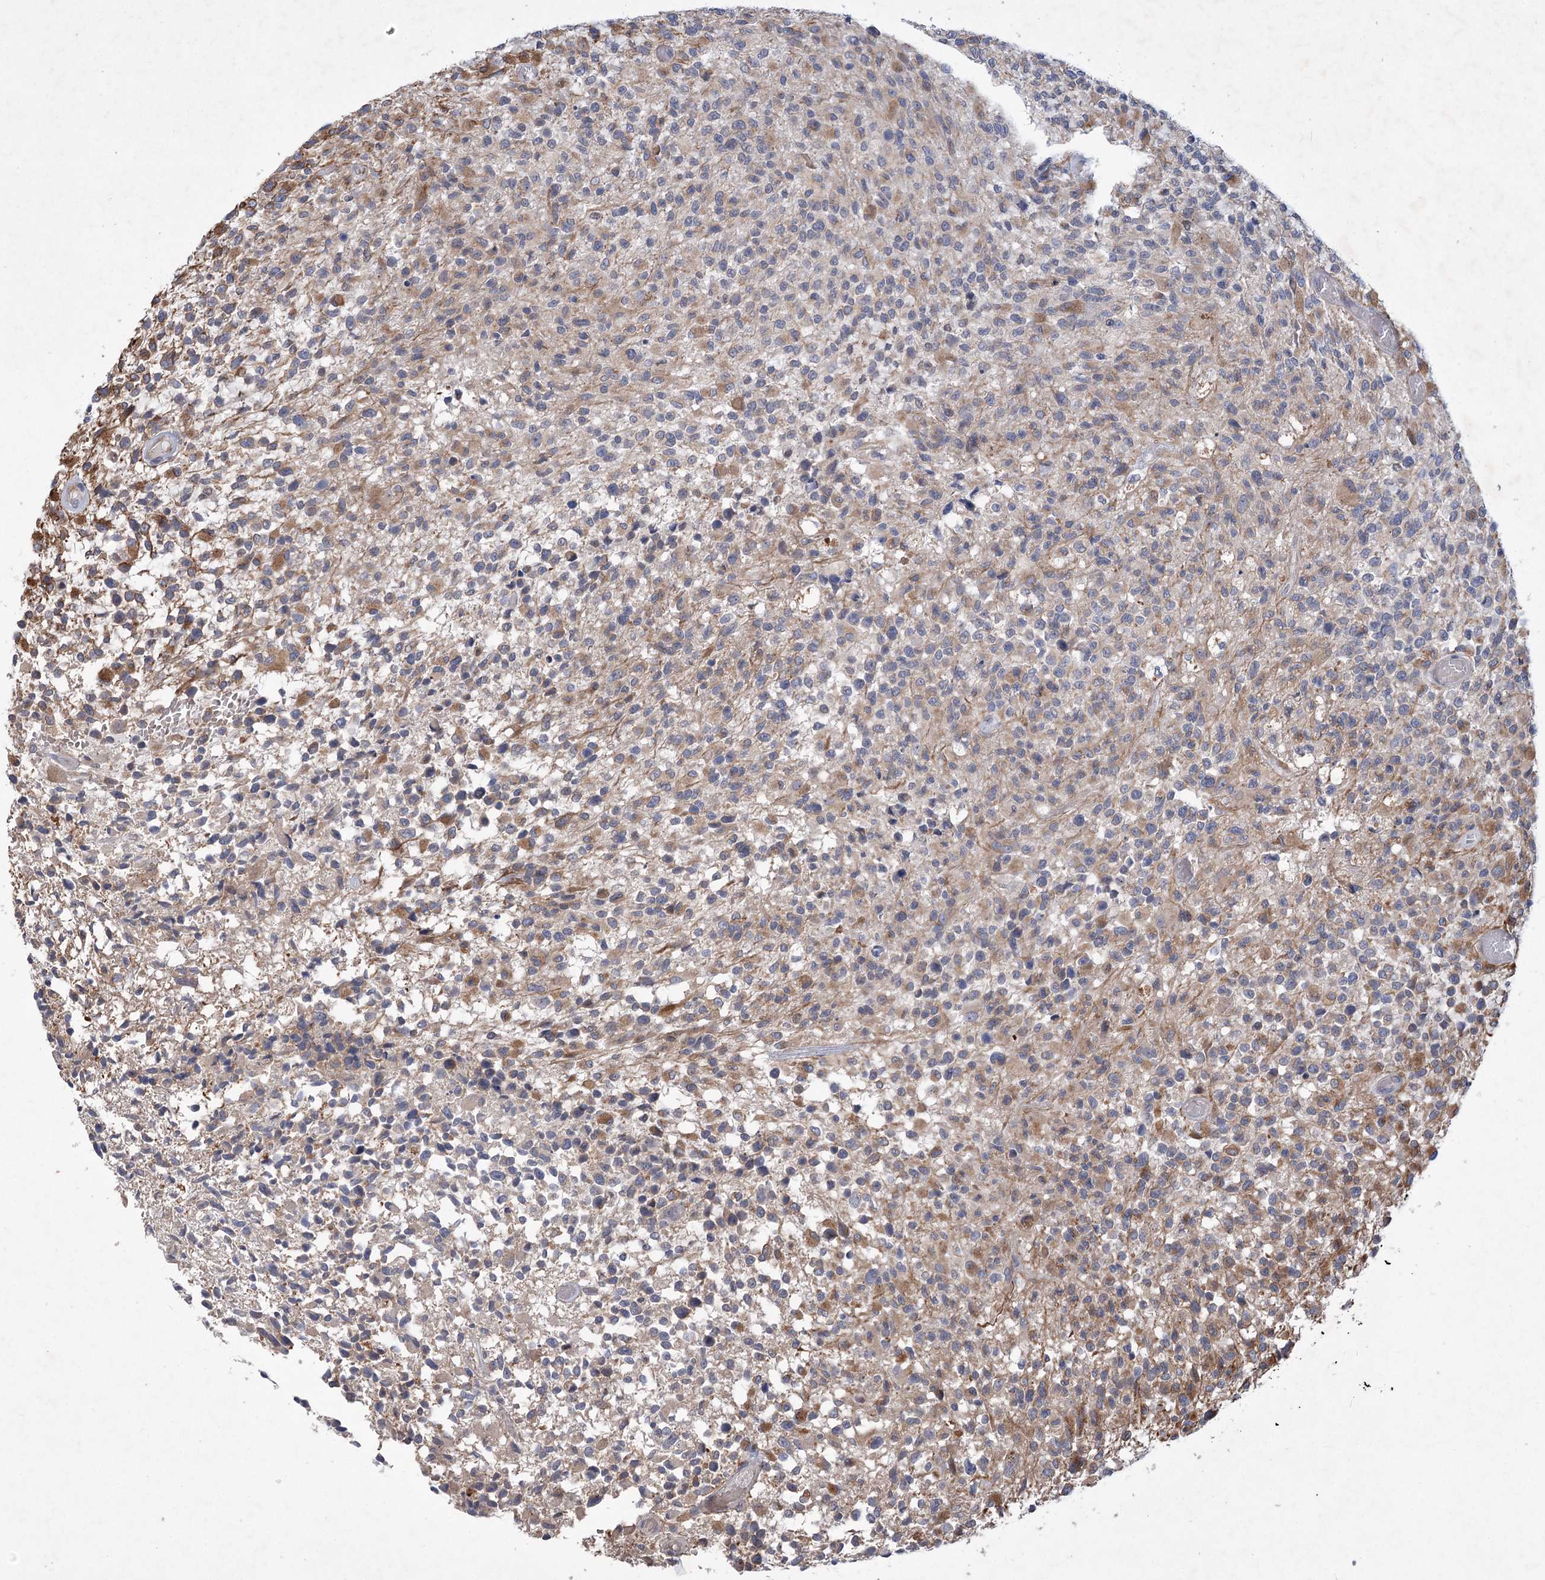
{"staining": {"intensity": "moderate", "quantity": "<25%", "location": "cytoplasmic/membranous"}, "tissue": "glioma", "cell_type": "Tumor cells", "image_type": "cancer", "snomed": [{"axis": "morphology", "description": "Glioma, malignant, High grade"}, {"axis": "morphology", "description": "Glioblastoma, NOS"}, {"axis": "topography", "description": "Brain"}], "caption": "Protein expression analysis of glioblastoma exhibits moderate cytoplasmic/membranous expression in about <25% of tumor cells.", "gene": "GCNT4", "patient": {"sex": "male", "age": 60}}